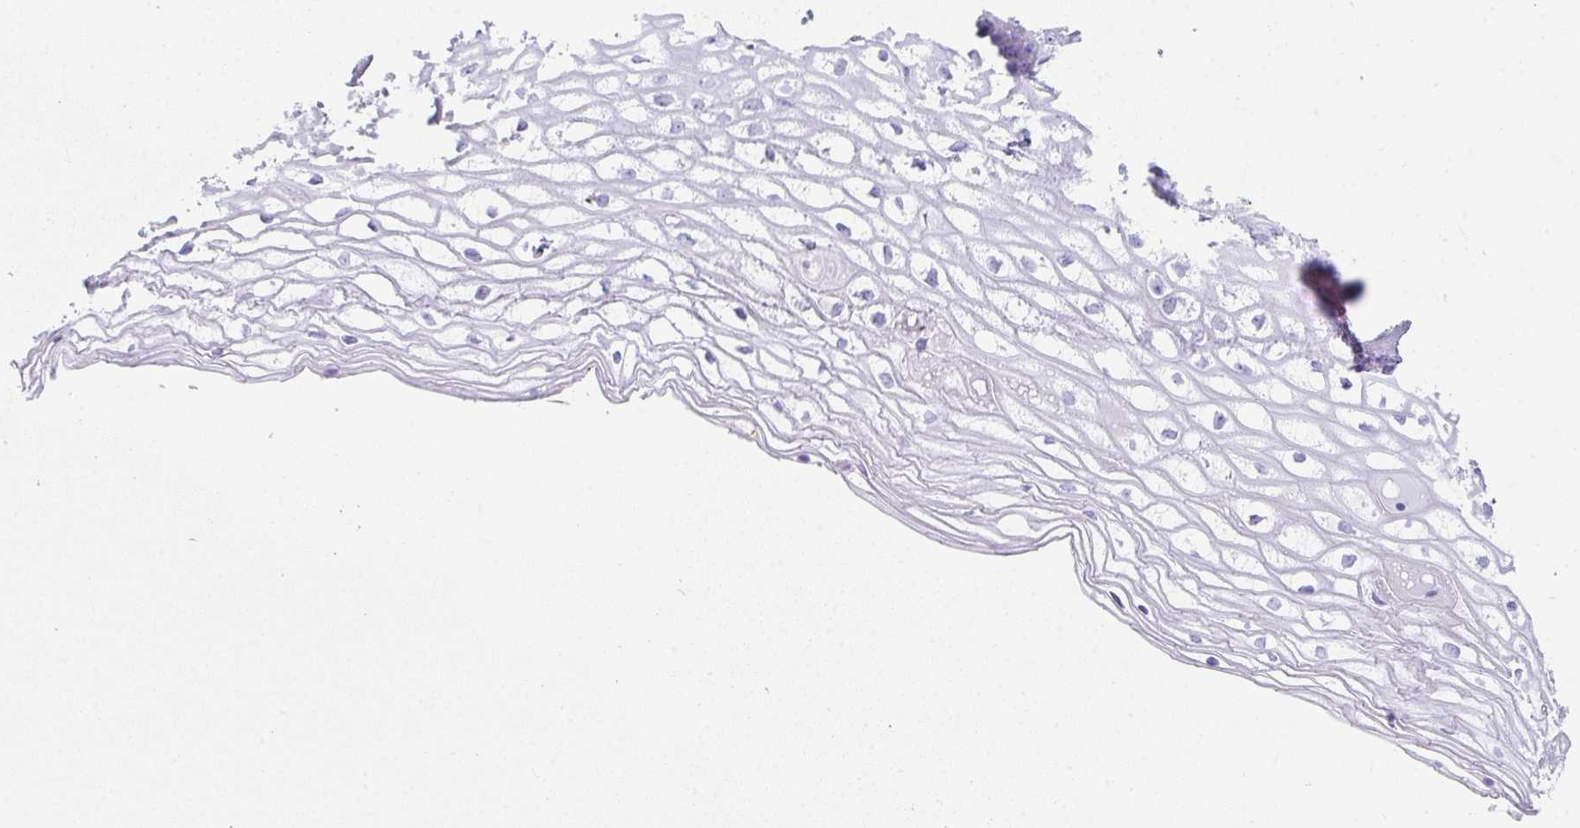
{"staining": {"intensity": "negative", "quantity": "none", "location": "none"}, "tissue": "cervix", "cell_type": "Glandular cells", "image_type": "normal", "snomed": [{"axis": "morphology", "description": "Normal tissue, NOS"}, {"axis": "topography", "description": "Cervix"}], "caption": "Glandular cells are negative for brown protein staining in normal cervix. (DAB (3,3'-diaminobenzidine) immunohistochemistry, high magnification).", "gene": "PRND", "patient": {"sex": "female", "age": 36}}